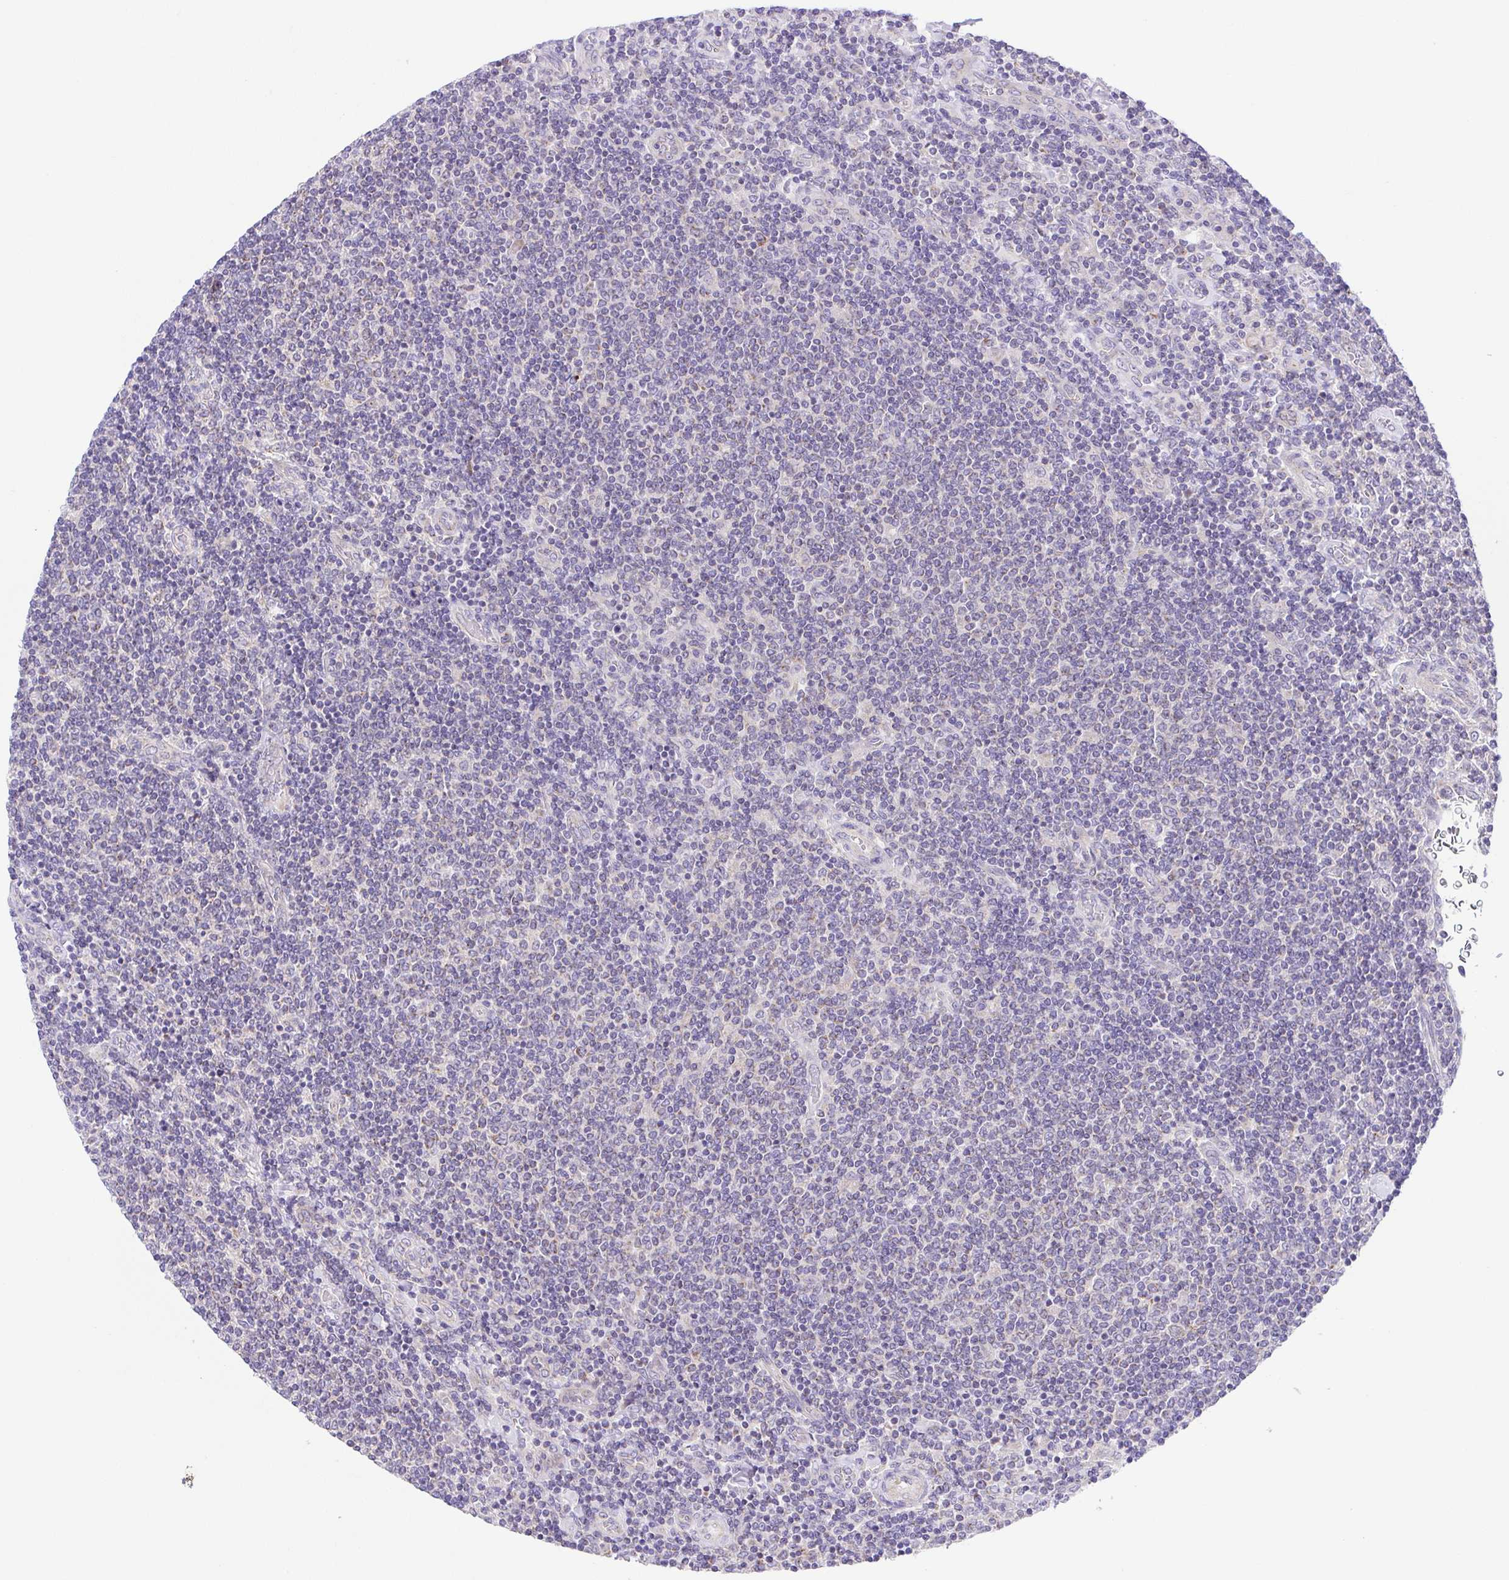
{"staining": {"intensity": "negative", "quantity": "none", "location": "none"}, "tissue": "lymphoma", "cell_type": "Tumor cells", "image_type": "cancer", "snomed": [{"axis": "morphology", "description": "Malignant lymphoma, non-Hodgkin's type, Low grade"}, {"axis": "topography", "description": "Lymph node"}], "caption": "This is a micrograph of immunohistochemistry staining of lymphoma, which shows no staining in tumor cells.", "gene": "SLC13A1", "patient": {"sex": "male", "age": 52}}